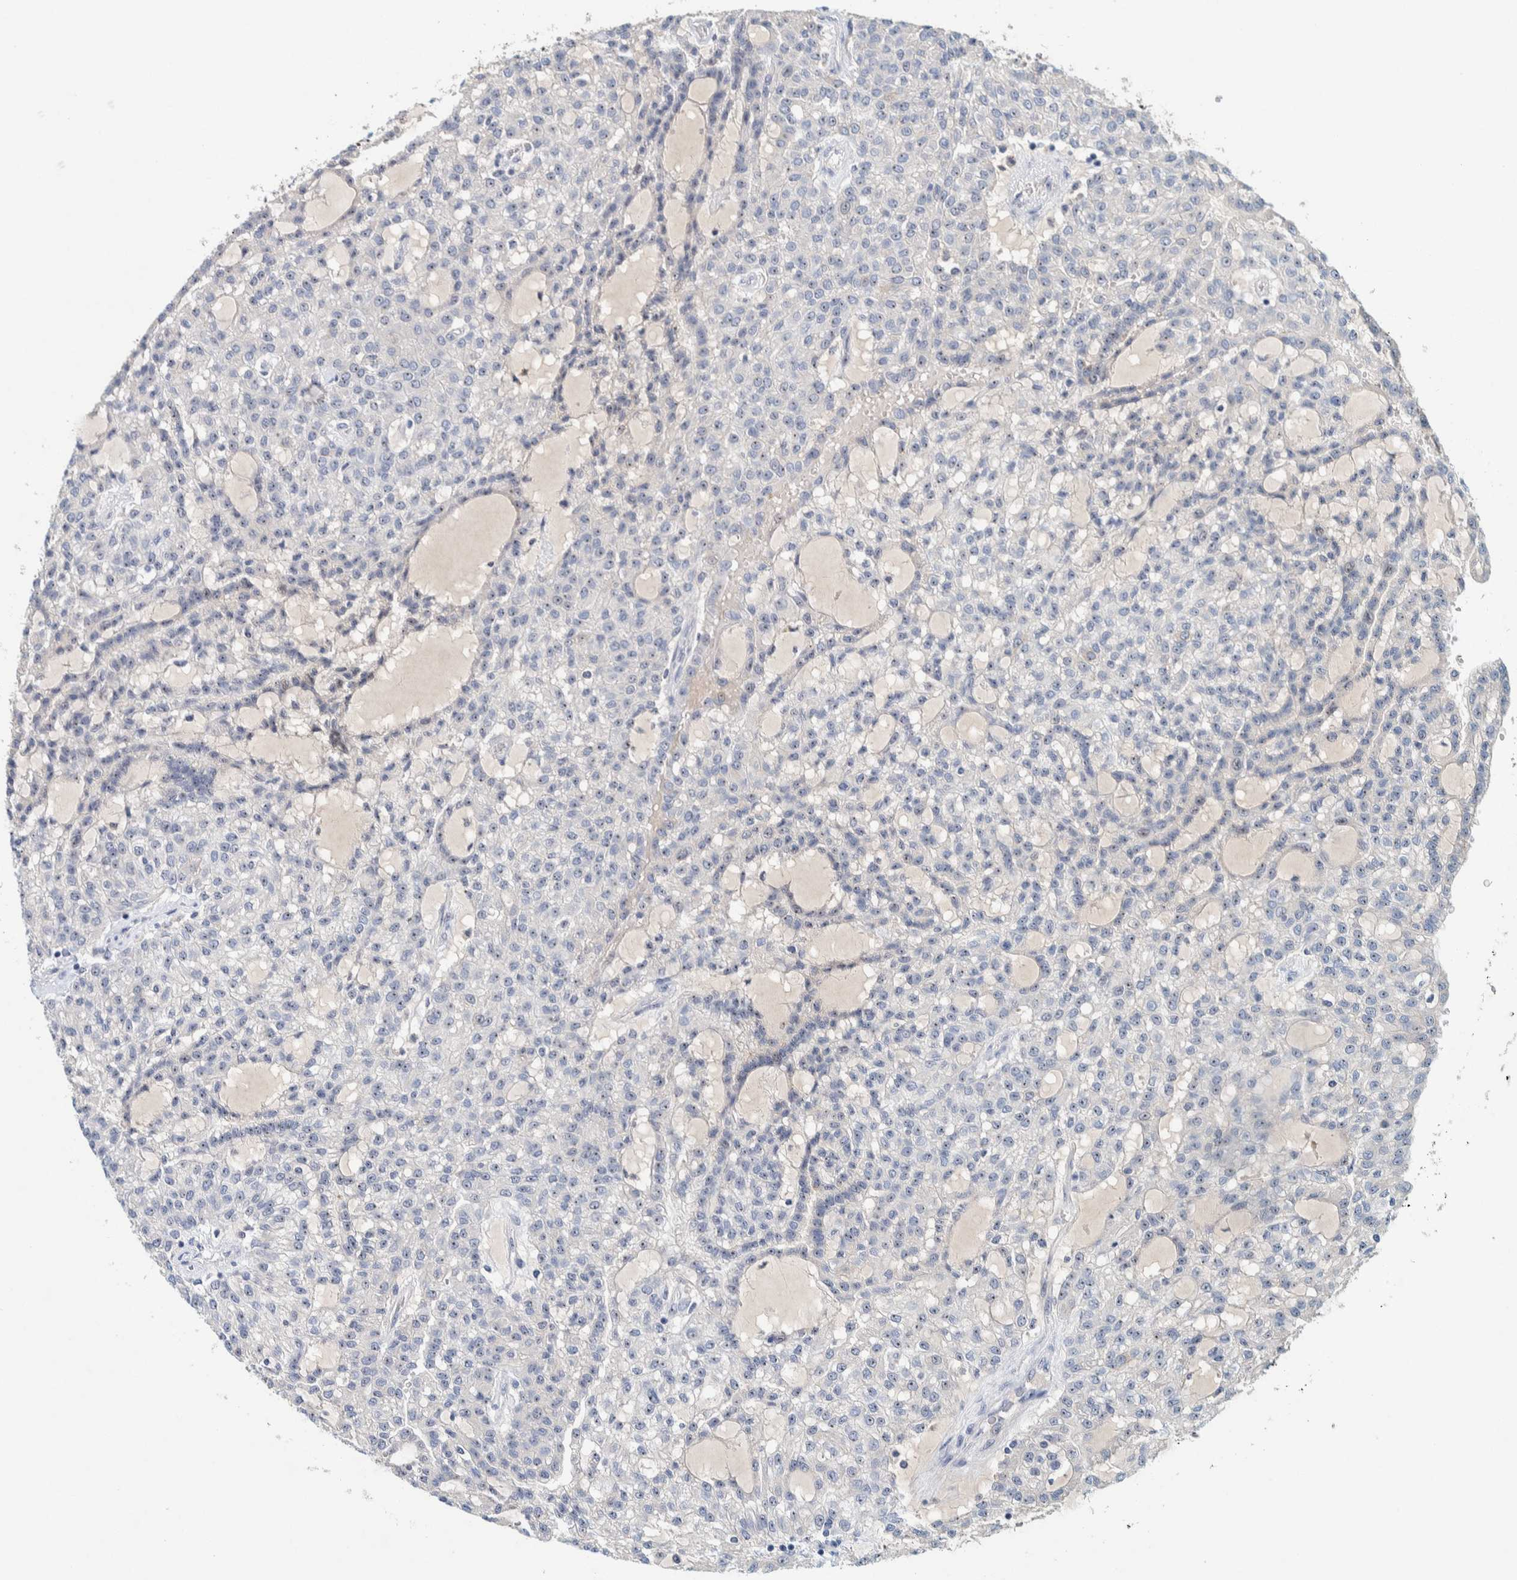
{"staining": {"intensity": "moderate", "quantity": "25%-75%", "location": "nuclear"}, "tissue": "renal cancer", "cell_type": "Tumor cells", "image_type": "cancer", "snomed": [{"axis": "morphology", "description": "Adenocarcinoma, NOS"}, {"axis": "topography", "description": "Kidney"}], "caption": "Moderate nuclear staining for a protein is identified in approximately 25%-75% of tumor cells of renal adenocarcinoma using immunohistochemistry.", "gene": "NOL11", "patient": {"sex": "male", "age": 63}}